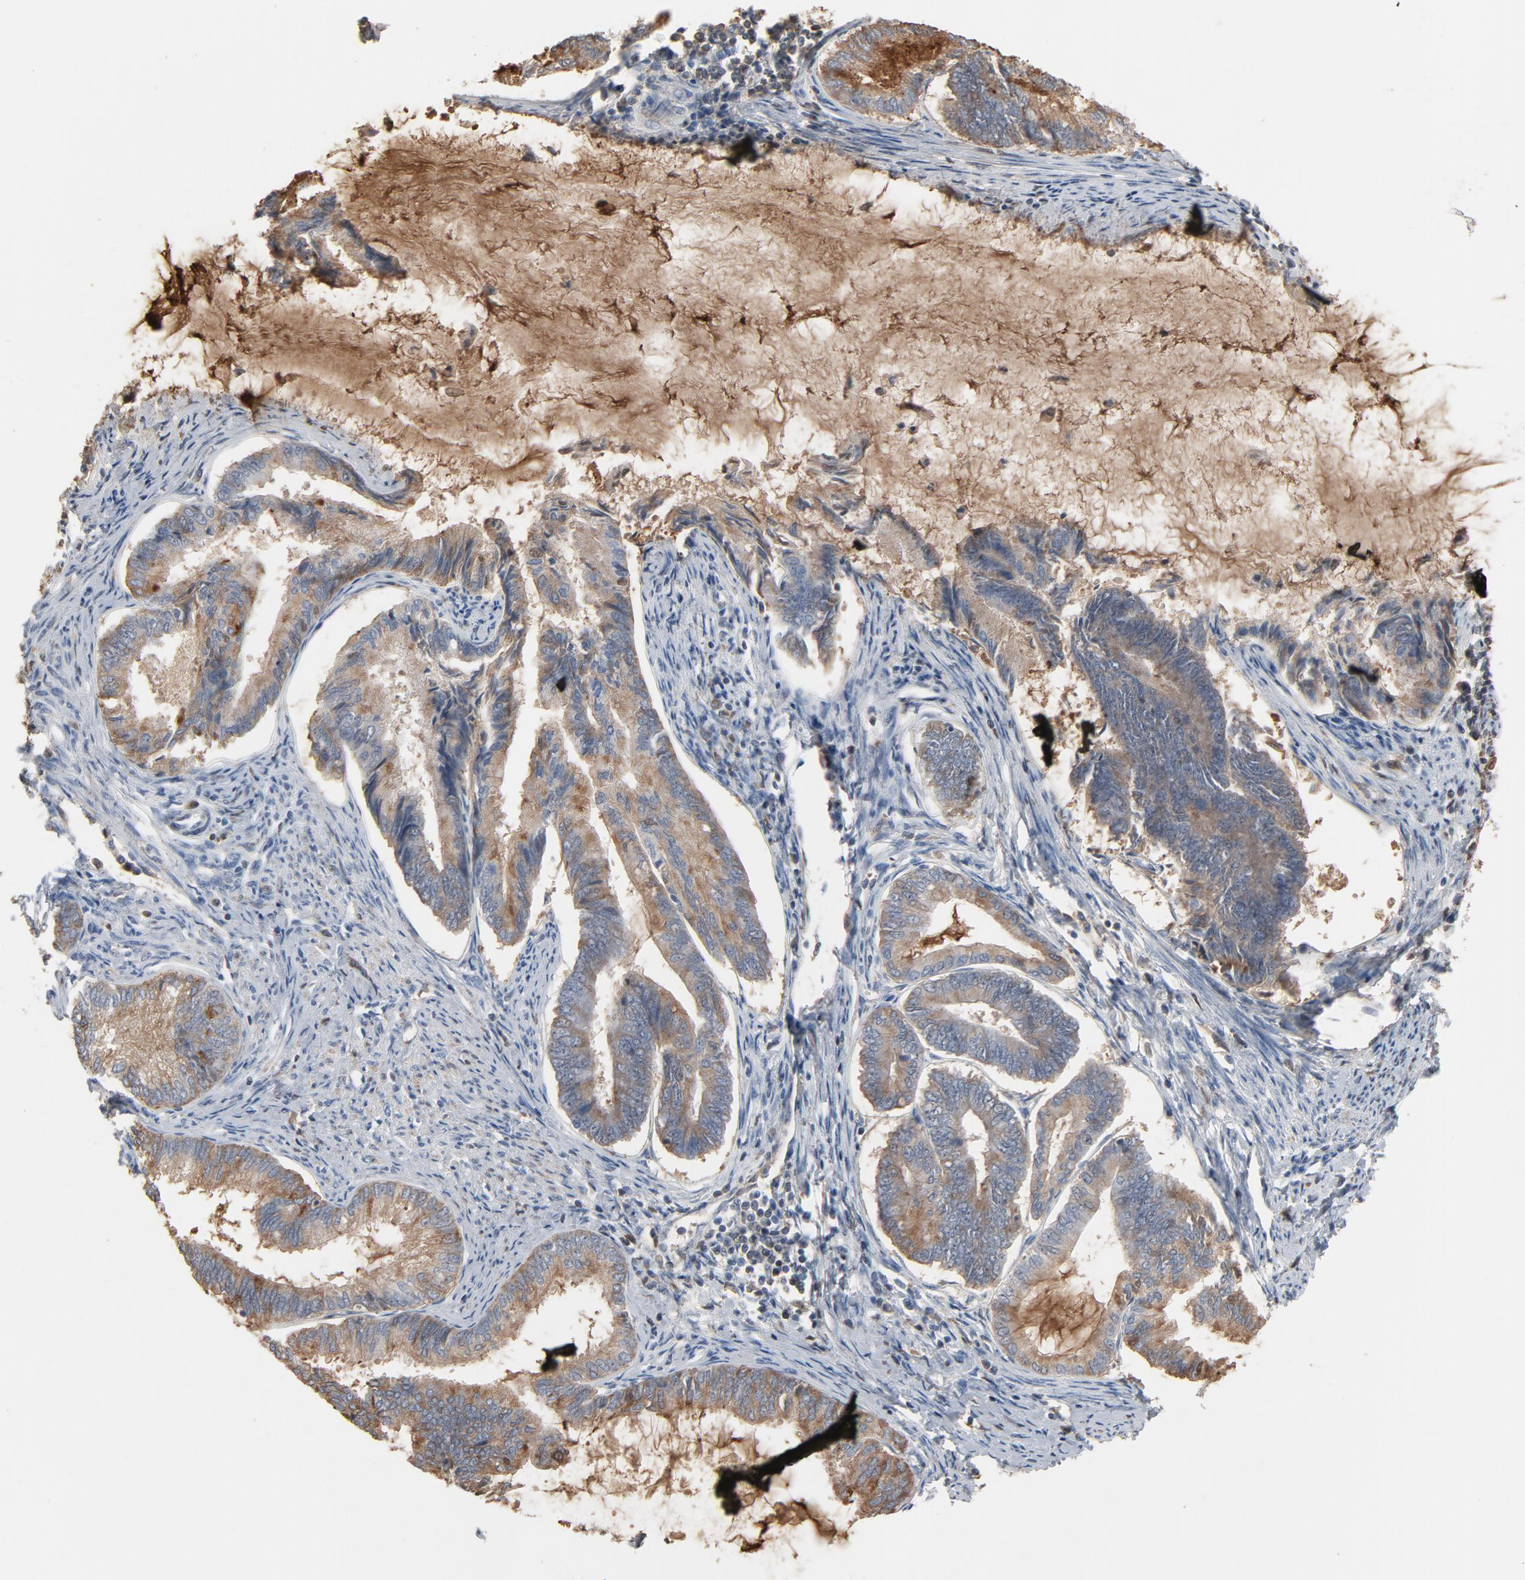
{"staining": {"intensity": "moderate", "quantity": ">75%", "location": "cytoplasmic/membranous"}, "tissue": "endometrial cancer", "cell_type": "Tumor cells", "image_type": "cancer", "snomed": [{"axis": "morphology", "description": "Adenocarcinoma, NOS"}, {"axis": "topography", "description": "Endometrium"}], "caption": "This micrograph reveals immunohistochemistry (IHC) staining of human endometrial adenocarcinoma, with medium moderate cytoplasmic/membranous staining in about >75% of tumor cells.", "gene": "FOXP1", "patient": {"sex": "female", "age": 86}}